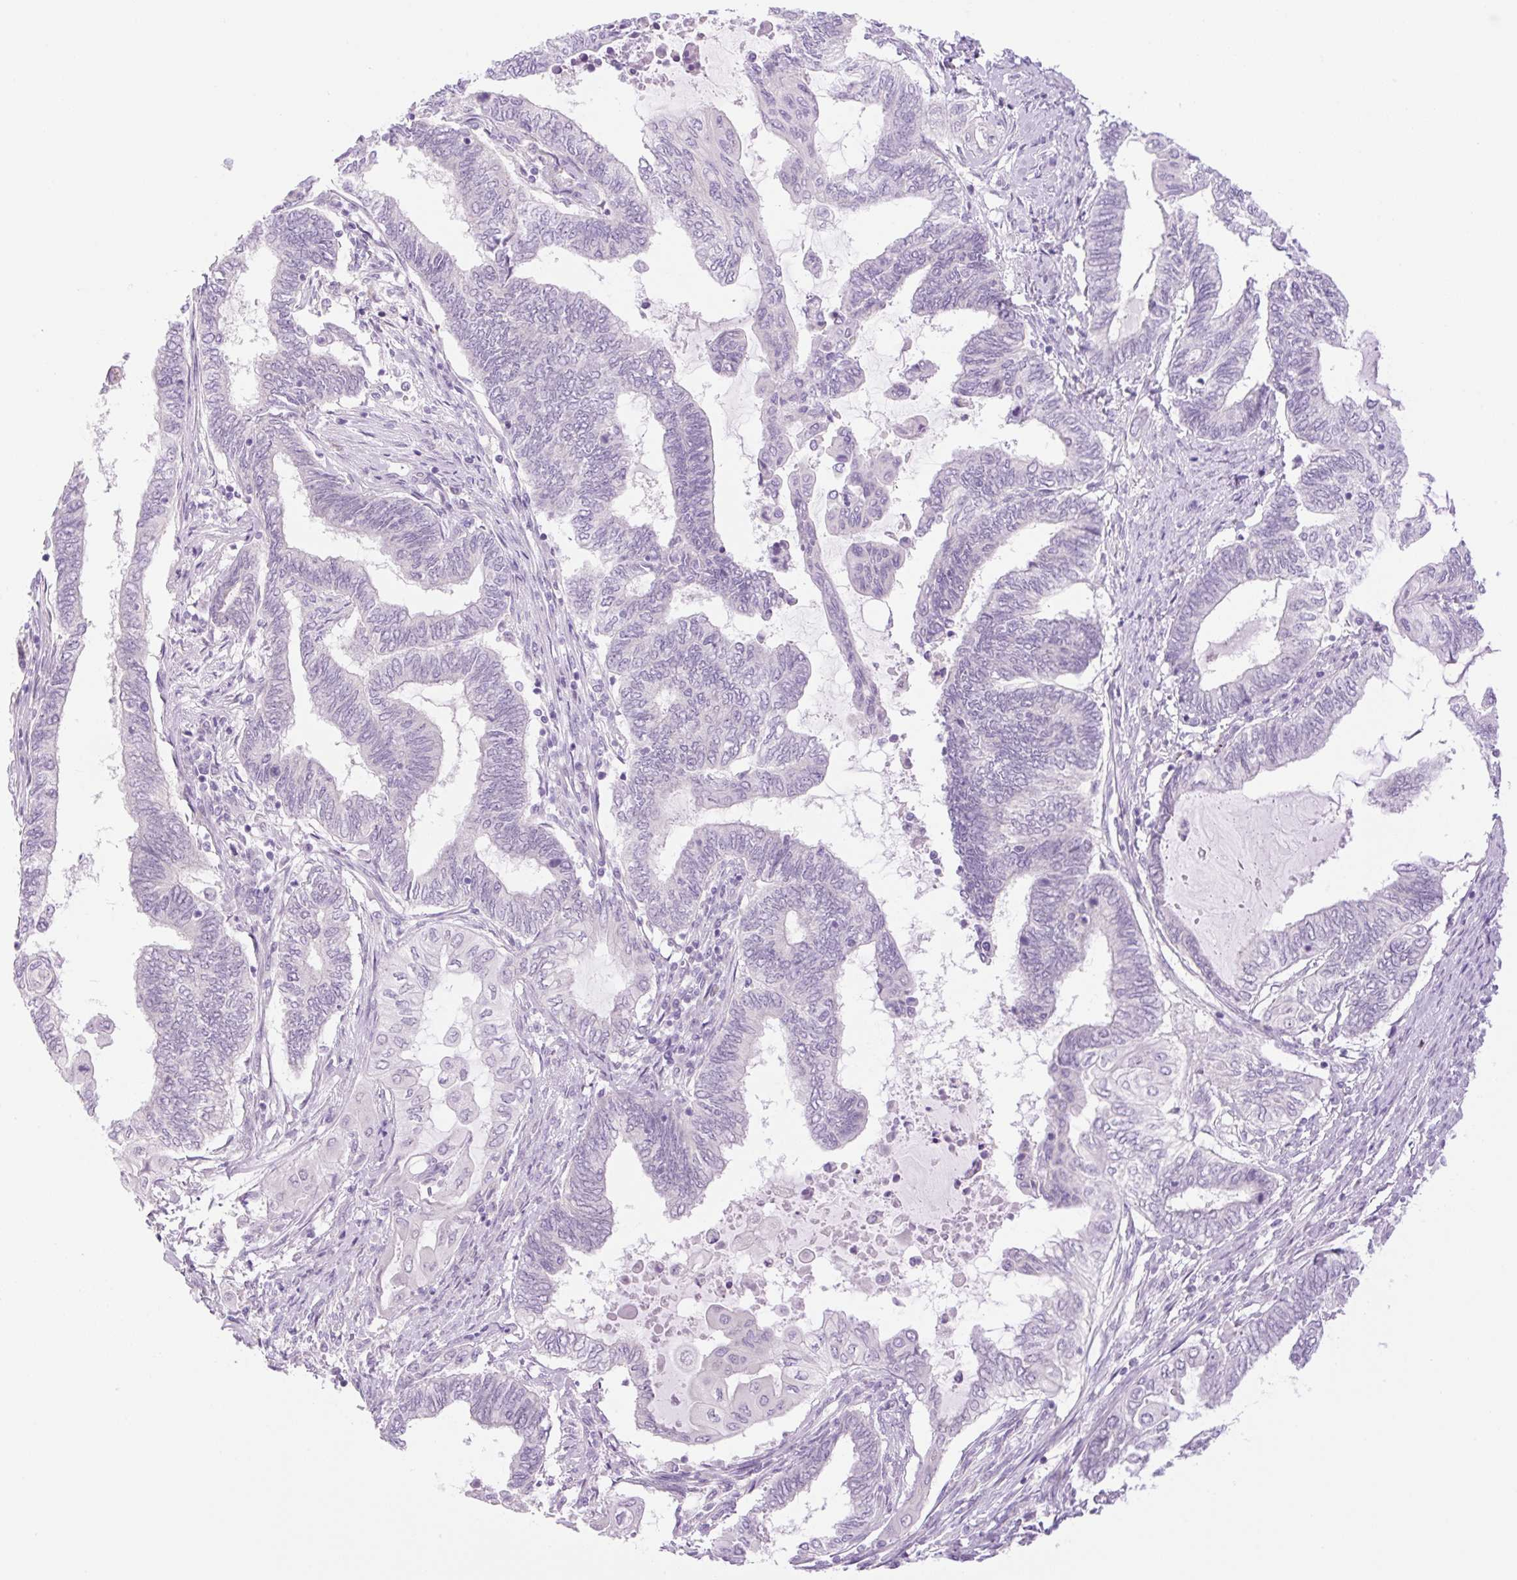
{"staining": {"intensity": "negative", "quantity": "none", "location": "none"}, "tissue": "endometrial cancer", "cell_type": "Tumor cells", "image_type": "cancer", "snomed": [{"axis": "morphology", "description": "Adenocarcinoma, NOS"}, {"axis": "topography", "description": "Uterus"}, {"axis": "topography", "description": "Endometrium"}], "caption": "Endometrial cancer stained for a protein using IHC reveals no staining tumor cells.", "gene": "SPRYD4", "patient": {"sex": "female", "age": 70}}